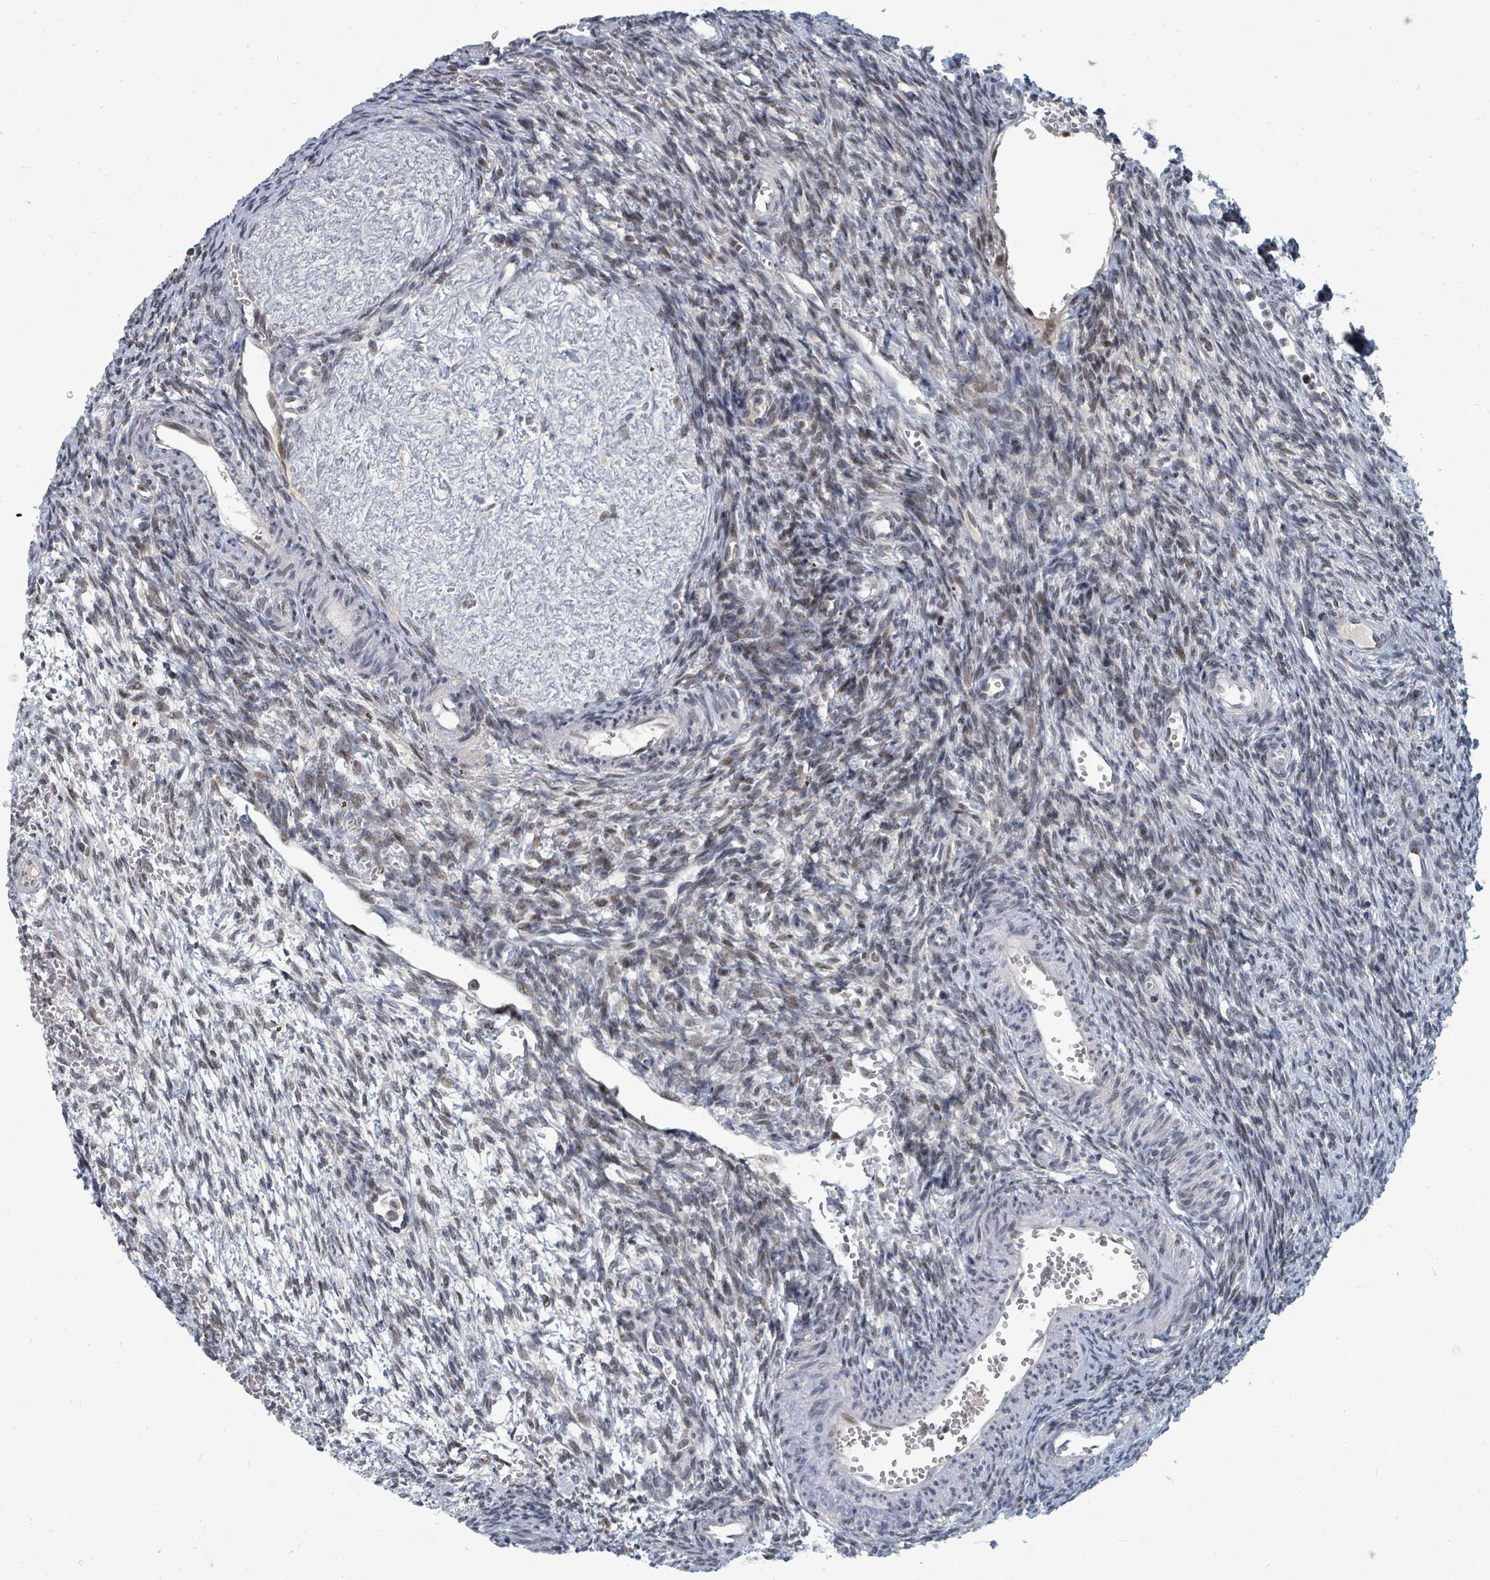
{"staining": {"intensity": "weak", "quantity": ">75%", "location": "nuclear"}, "tissue": "ovary", "cell_type": "Follicle cells", "image_type": "normal", "snomed": [{"axis": "morphology", "description": "Normal tissue, NOS"}, {"axis": "topography", "description": "Ovary"}], "caption": "IHC (DAB) staining of benign ovary exhibits weak nuclear protein staining in approximately >75% of follicle cells. (DAB (3,3'-diaminobenzidine) IHC, brown staining for protein, blue staining for nuclei).", "gene": "UCK1", "patient": {"sex": "female", "age": 39}}